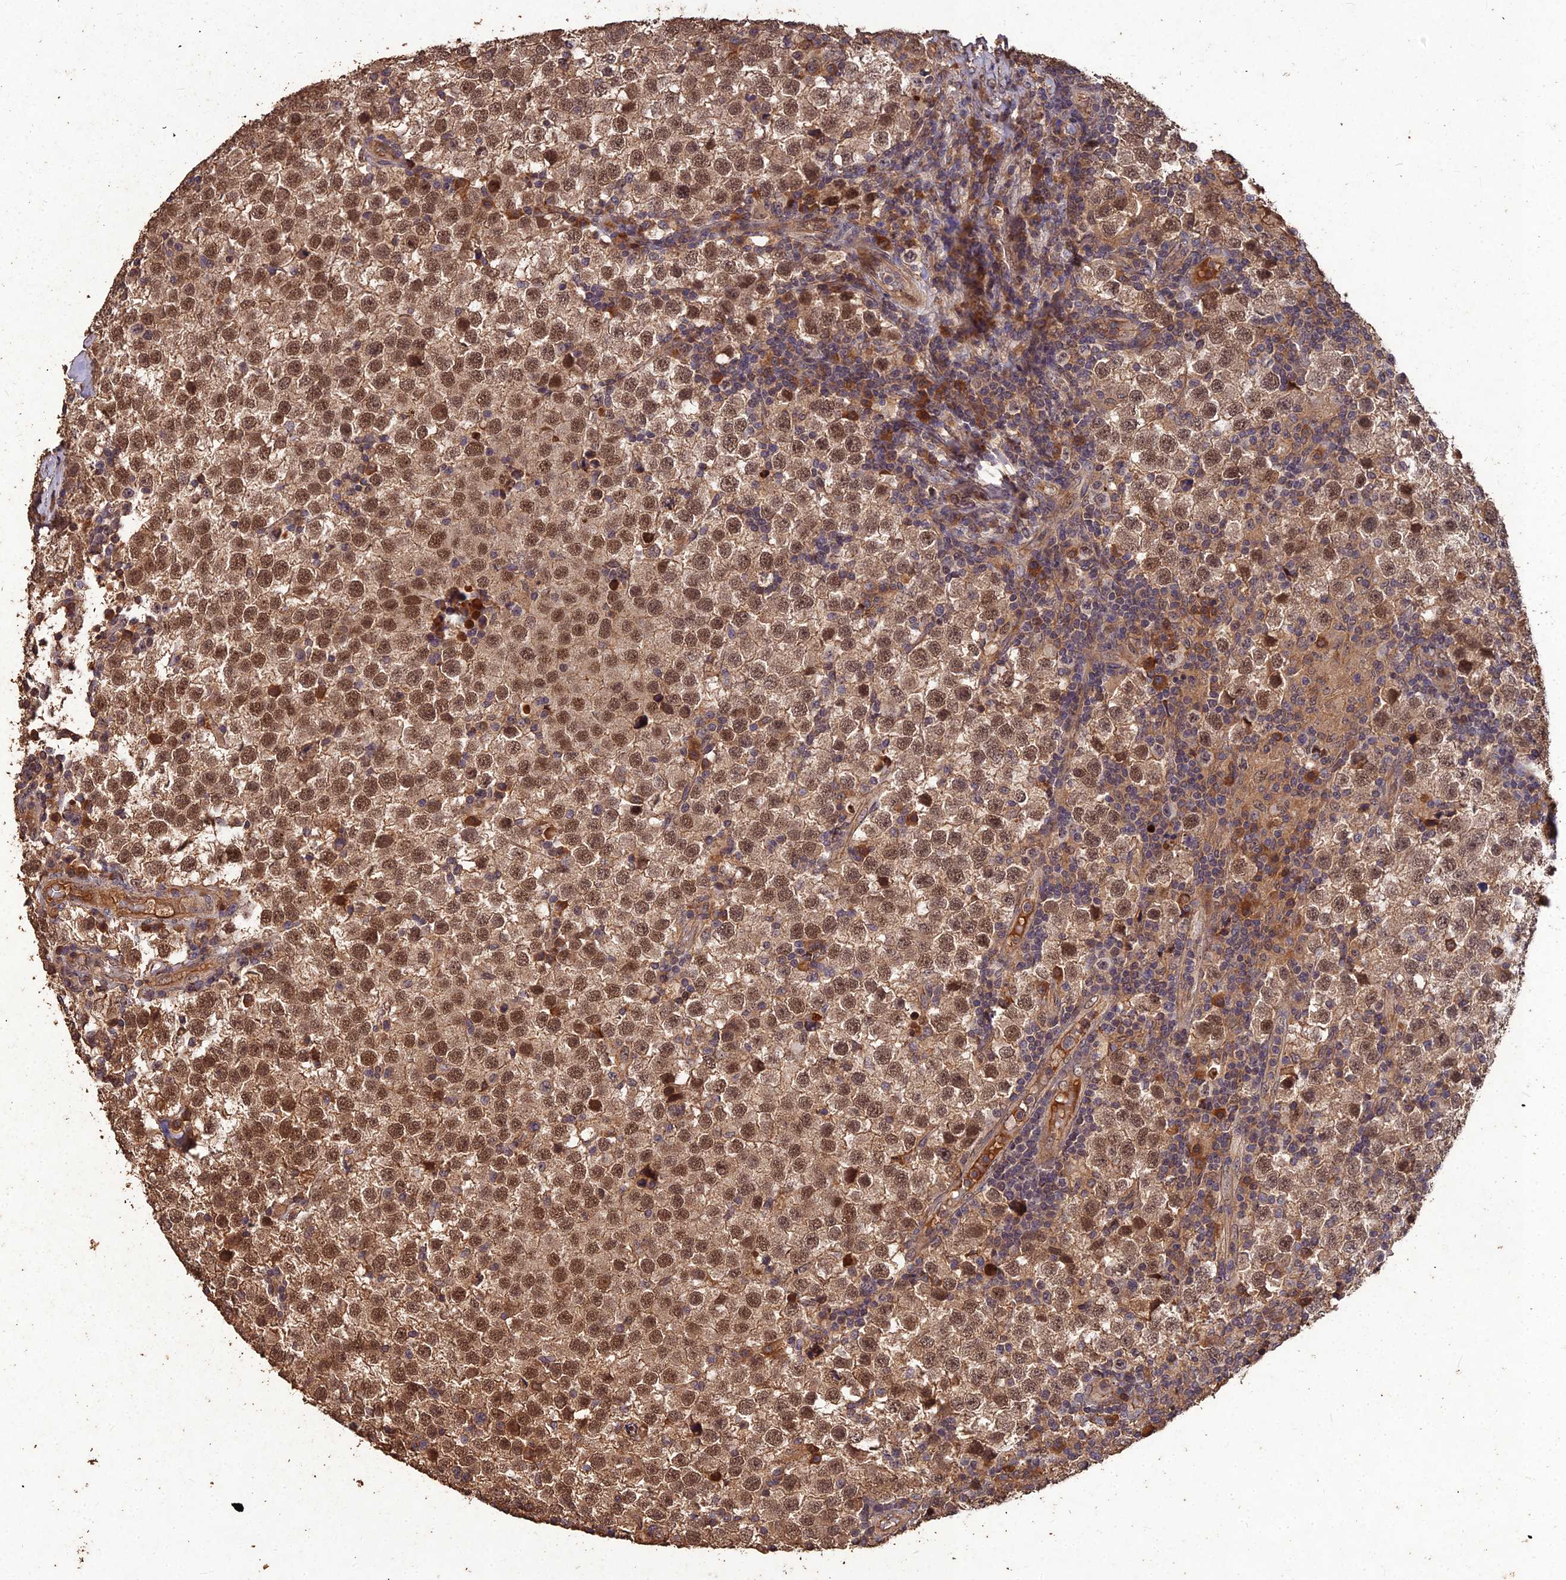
{"staining": {"intensity": "moderate", "quantity": ">75%", "location": "cytoplasmic/membranous,nuclear"}, "tissue": "testis cancer", "cell_type": "Tumor cells", "image_type": "cancer", "snomed": [{"axis": "morphology", "description": "Seminoma, NOS"}, {"axis": "topography", "description": "Testis"}], "caption": "IHC image of neoplastic tissue: testis cancer (seminoma) stained using IHC displays medium levels of moderate protein expression localized specifically in the cytoplasmic/membranous and nuclear of tumor cells, appearing as a cytoplasmic/membranous and nuclear brown color.", "gene": "SYMPK", "patient": {"sex": "male", "age": 34}}